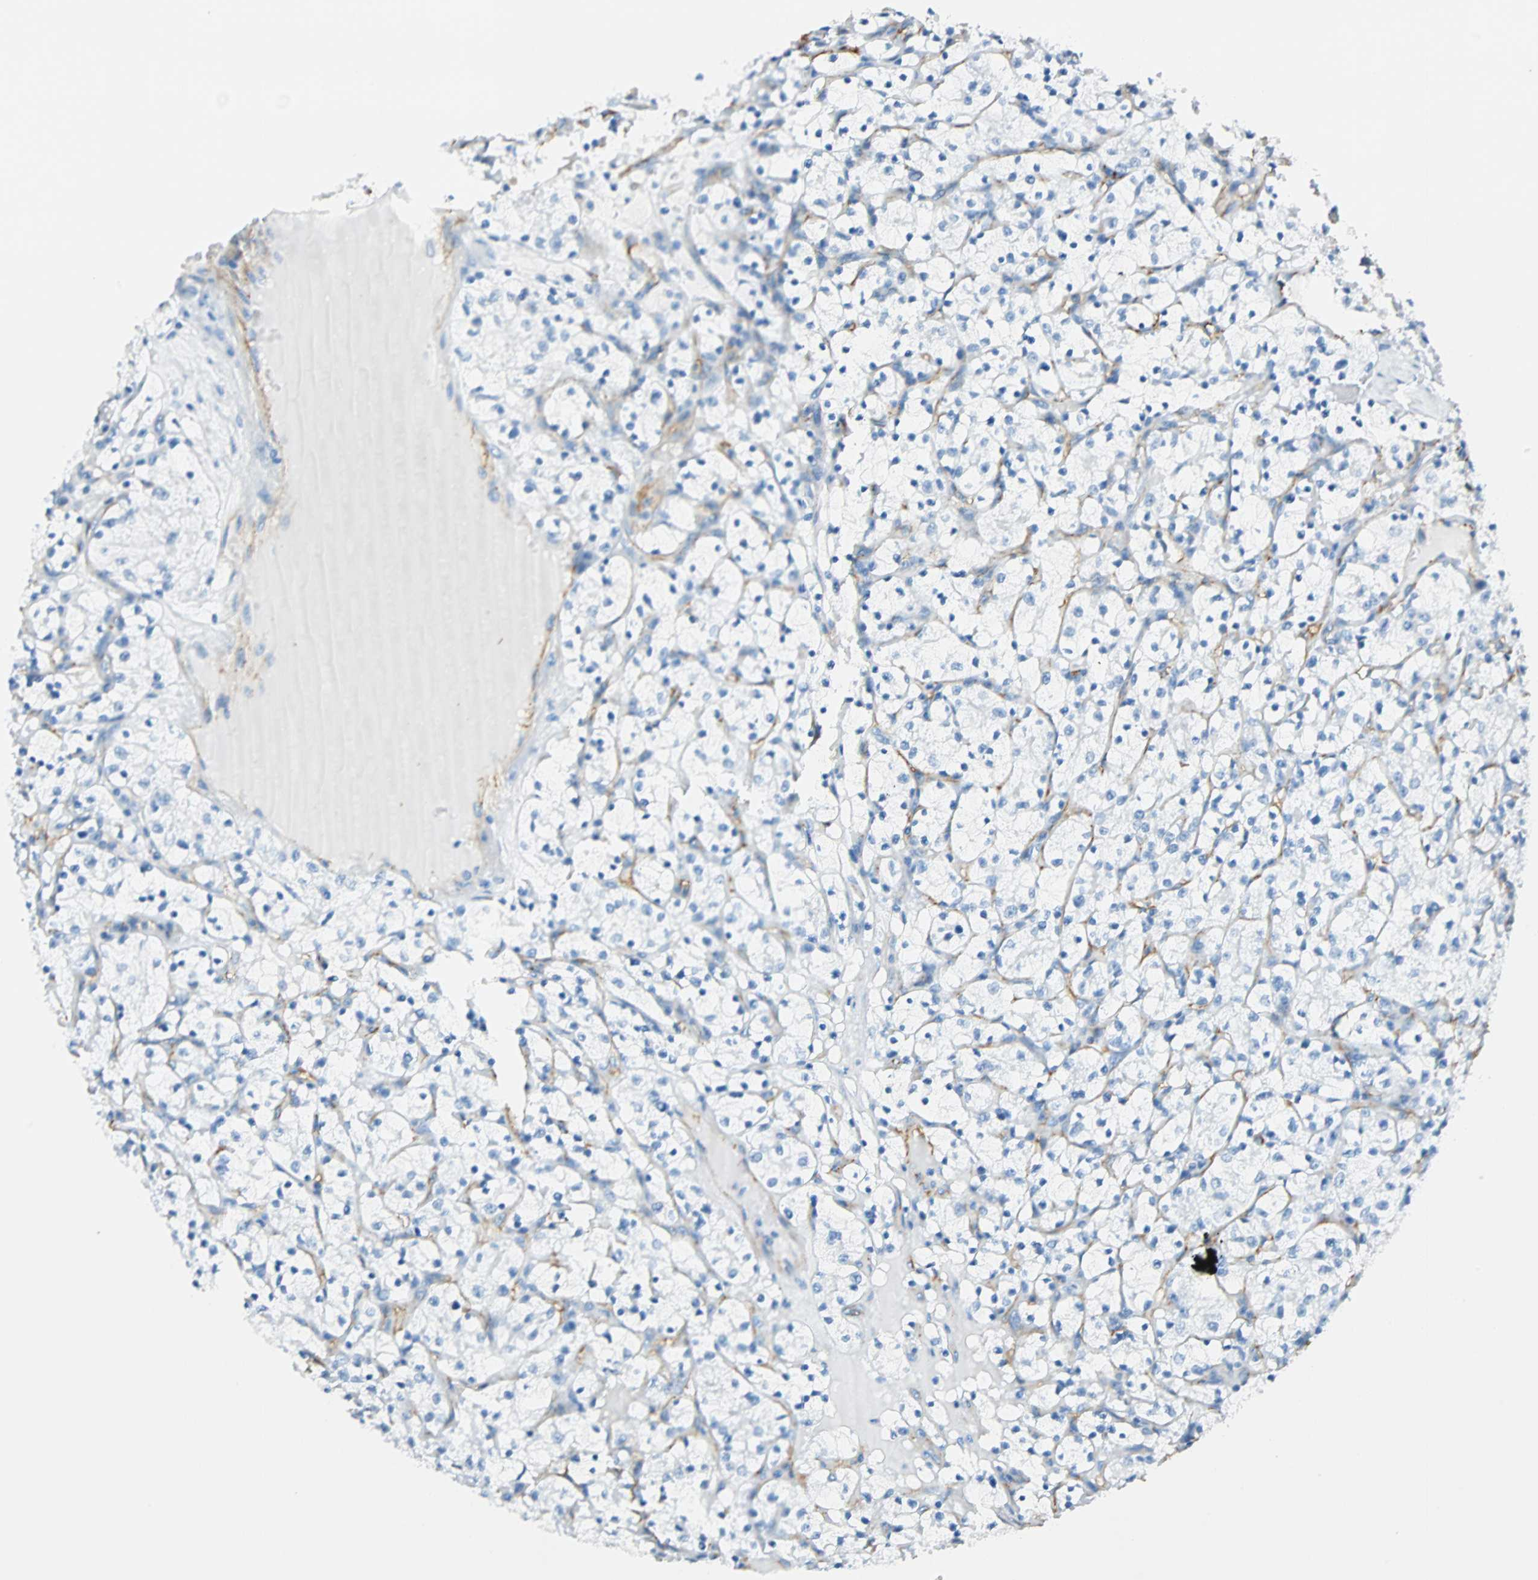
{"staining": {"intensity": "negative", "quantity": "none", "location": "none"}, "tissue": "renal cancer", "cell_type": "Tumor cells", "image_type": "cancer", "snomed": [{"axis": "morphology", "description": "Adenocarcinoma, NOS"}, {"axis": "topography", "description": "Kidney"}], "caption": "High magnification brightfield microscopy of renal cancer stained with DAB (3,3'-diaminobenzidine) (brown) and counterstained with hematoxylin (blue): tumor cells show no significant expression. (Stains: DAB immunohistochemistry with hematoxylin counter stain, Microscopy: brightfield microscopy at high magnification).", "gene": "VPS9D1", "patient": {"sex": "female", "age": 69}}